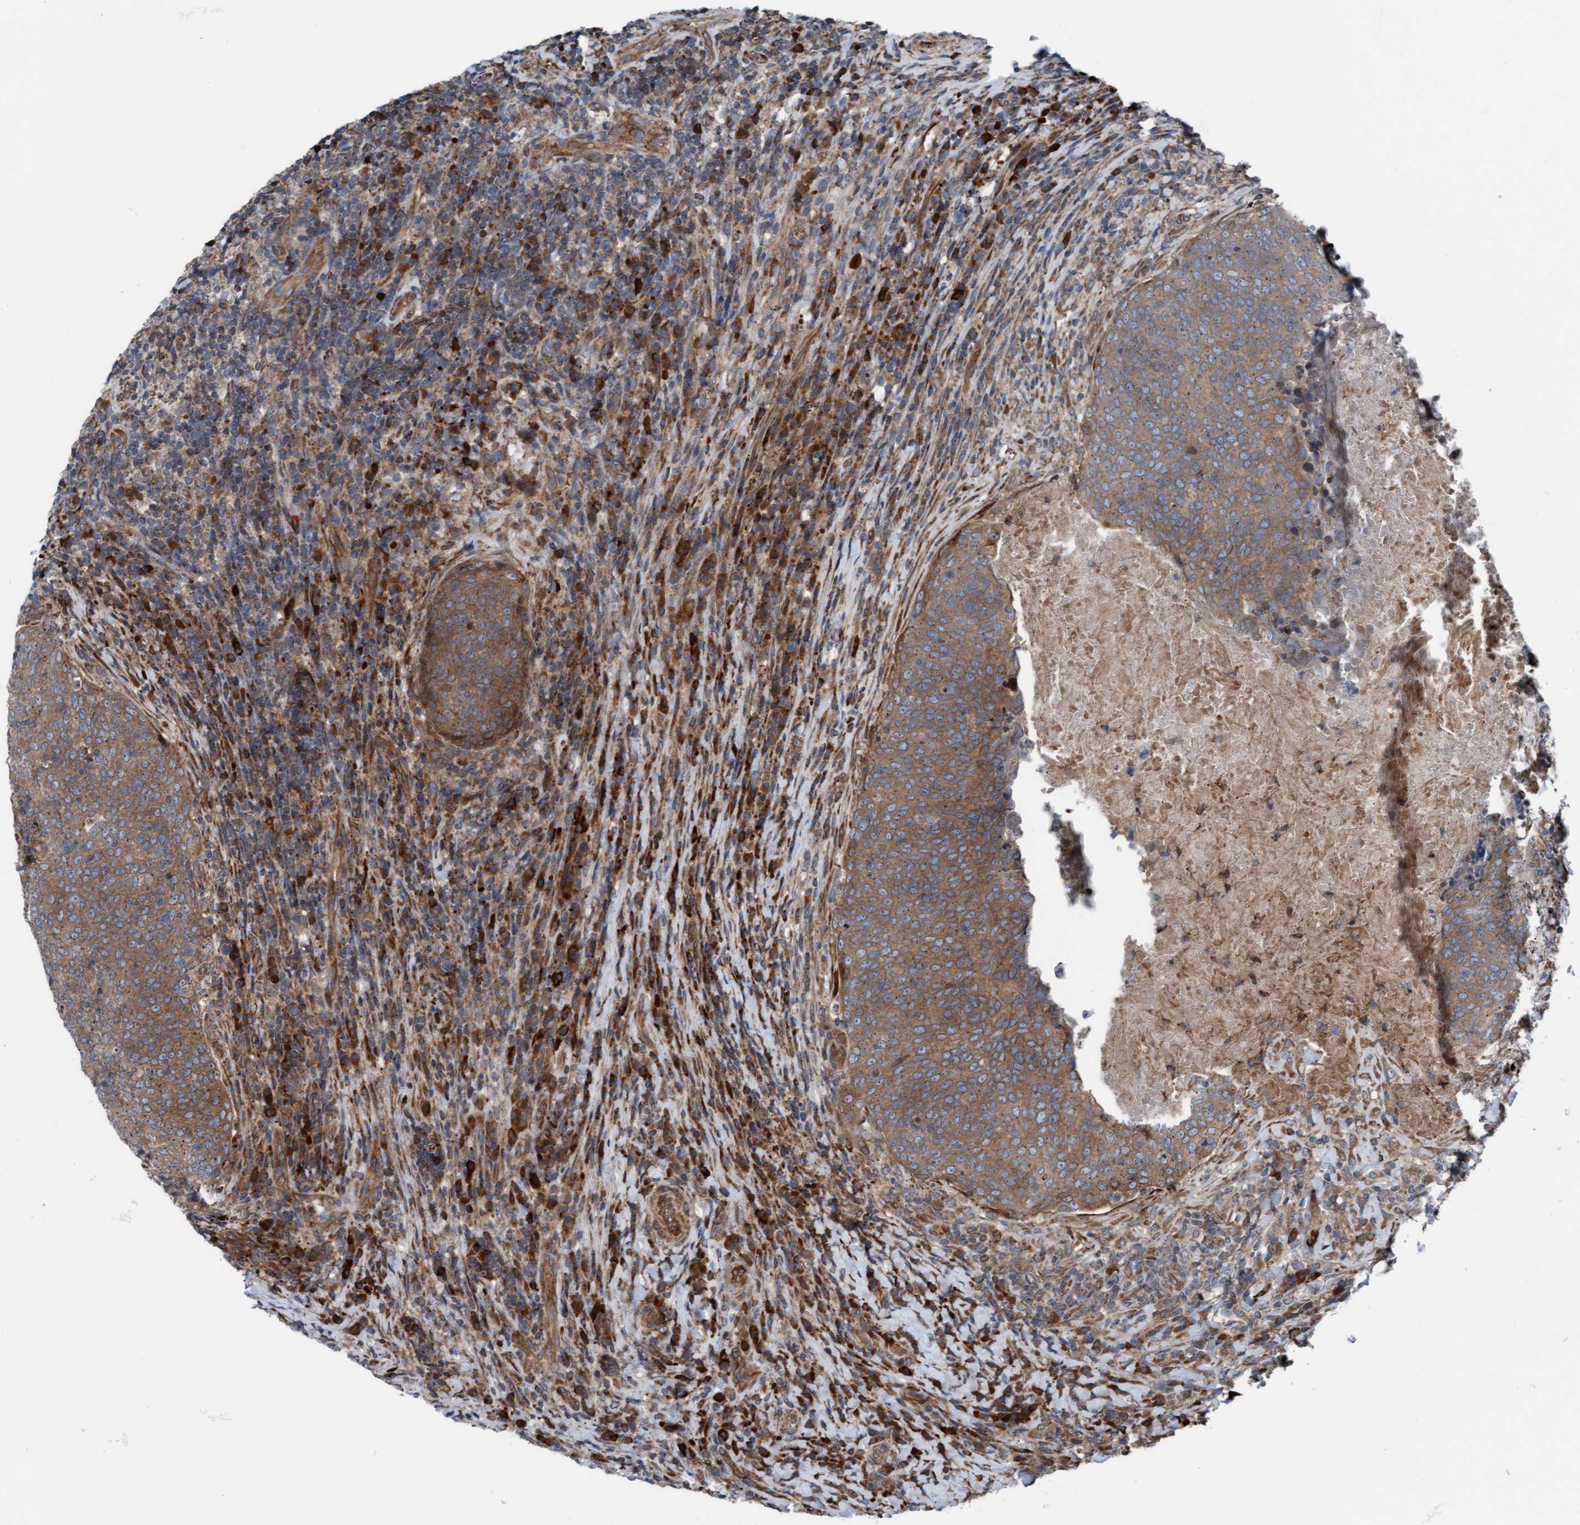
{"staining": {"intensity": "moderate", "quantity": ">75%", "location": "cytoplasmic/membranous"}, "tissue": "head and neck cancer", "cell_type": "Tumor cells", "image_type": "cancer", "snomed": [{"axis": "morphology", "description": "Squamous cell carcinoma, NOS"}, {"axis": "morphology", "description": "Squamous cell carcinoma, metastatic, NOS"}, {"axis": "topography", "description": "Lymph node"}, {"axis": "topography", "description": "Head-Neck"}], "caption": "A brown stain highlights moderate cytoplasmic/membranous expression of a protein in human head and neck cancer tumor cells. (DAB IHC, brown staining for protein, blue staining for nuclei).", "gene": "RAP1GAP2", "patient": {"sex": "male", "age": 62}}